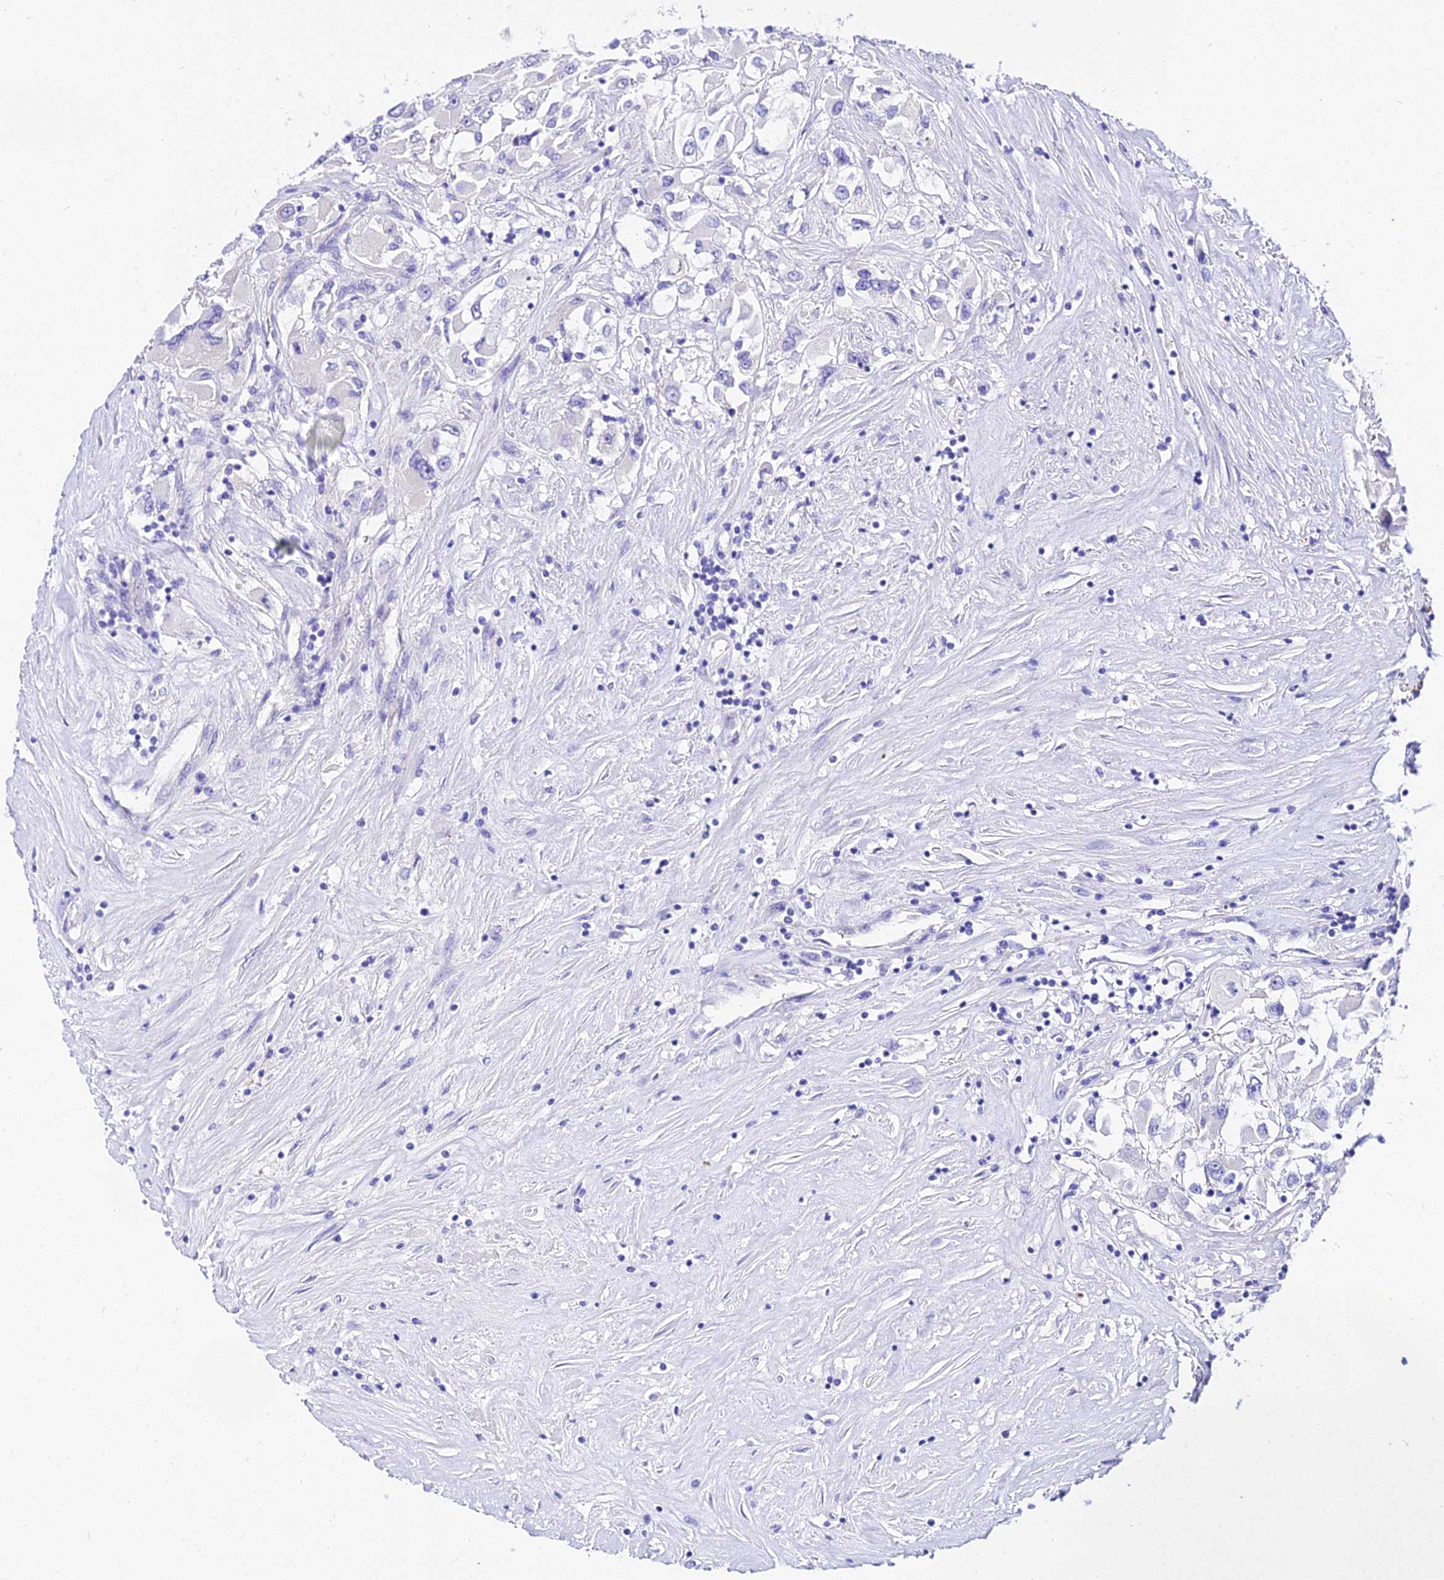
{"staining": {"intensity": "negative", "quantity": "none", "location": "none"}, "tissue": "renal cancer", "cell_type": "Tumor cells", "image_type": "cancer", "snomed": [{"axis": "morphology", "description": "Adenocarcinoma, NOS"}, {"axis": "topography", "description": "Kidney"}], "caption": "Renal adenocarcinoma was stained to show a protein in brown. There is no significant expression in tumor cells.", "gene": "DEFB106A", "patient": {"sex": "female", "age": 52}}